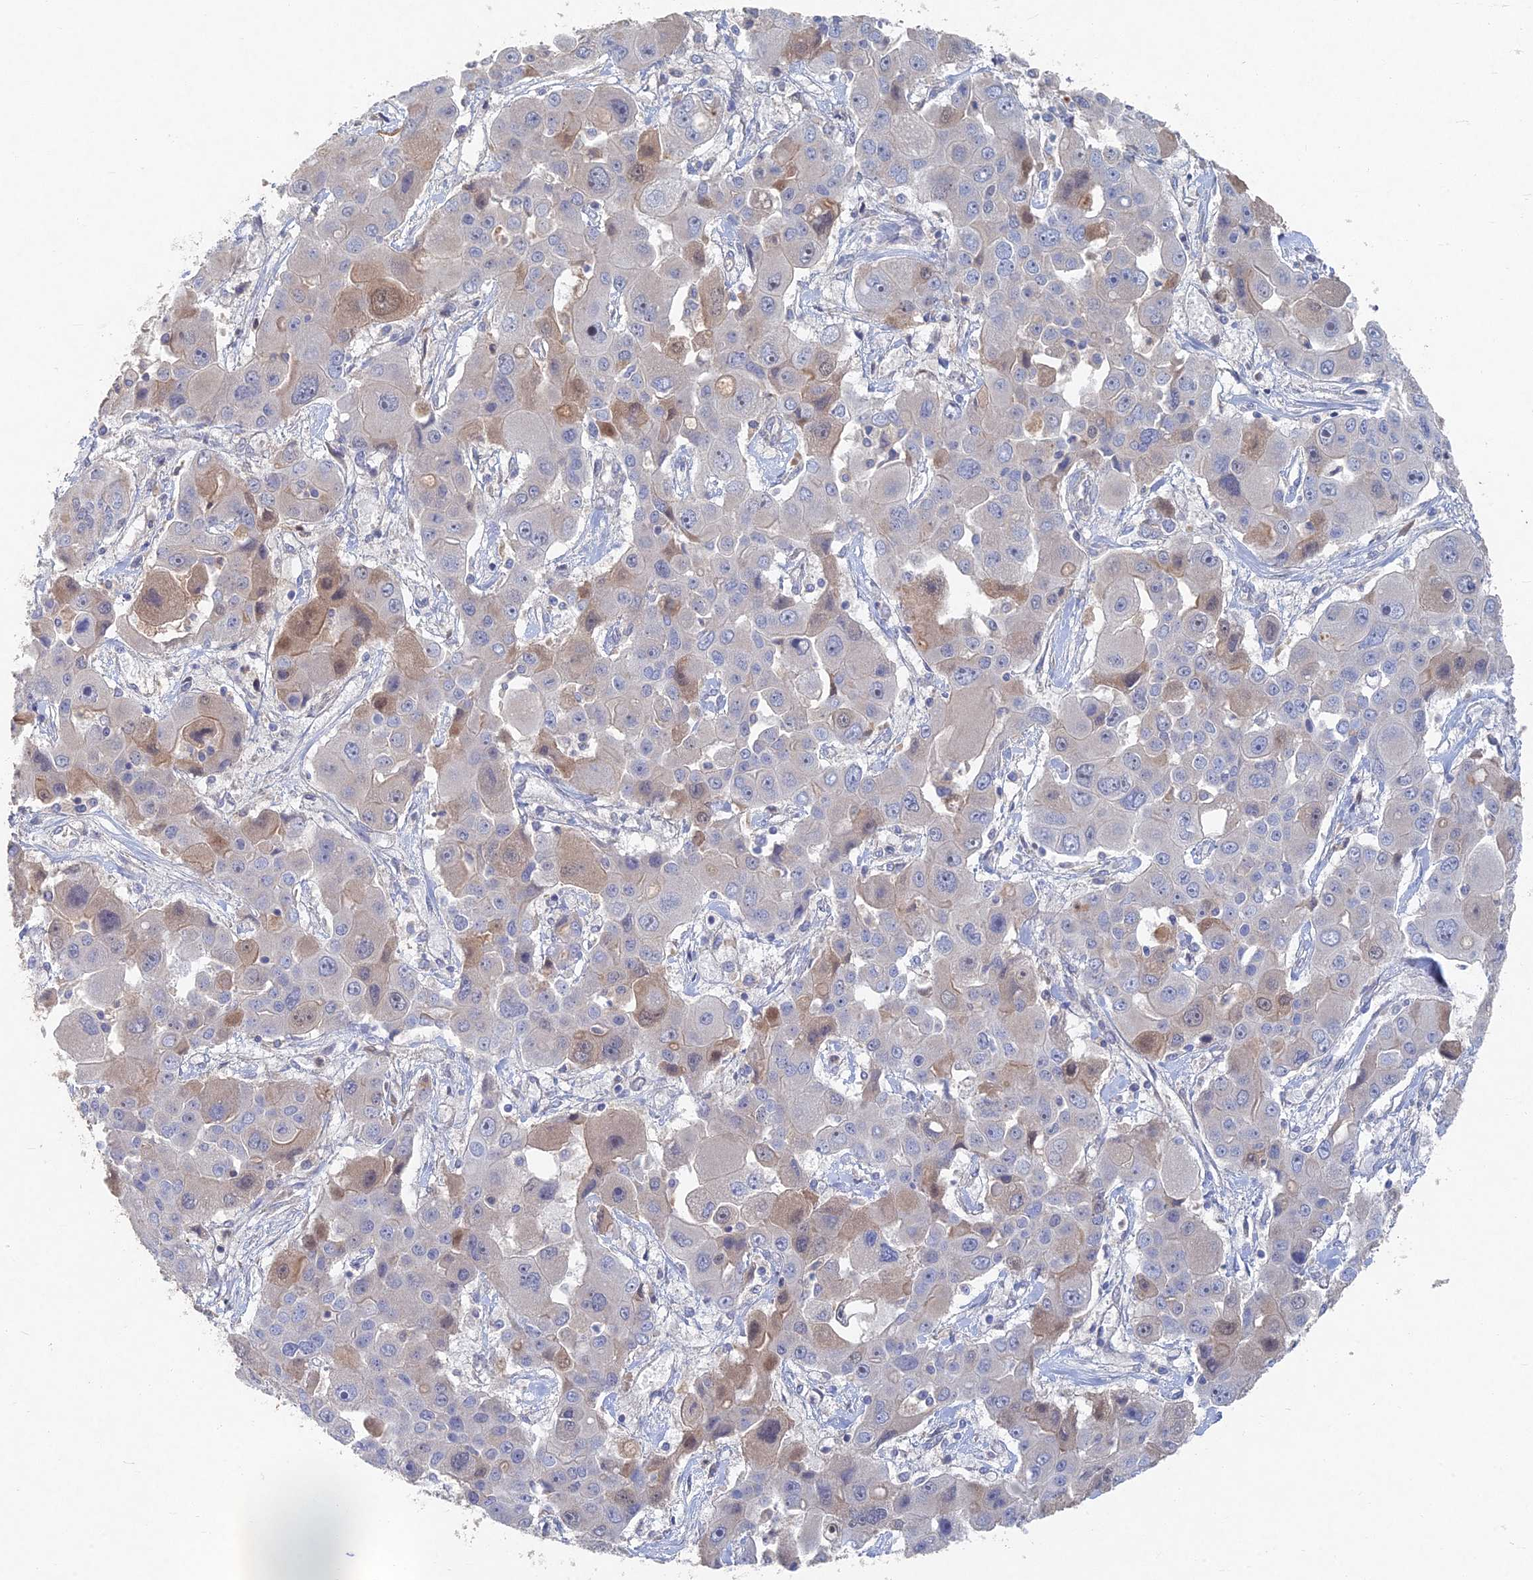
{"staining": {"intensity": "moderate", "quantity": "<25%", "location": "cytoplasmic/membranous"}, "tissue": "liver cancer", "cell_type": "Tumor cells", "image_type": "cancer", "snomed": [{"axis": "morphology", "description": "Cholangiocarcinoma"}, {"axis": "topography", "description": "Liver"}], "caption": "The image reveals immunohistochemical staining of liver cholangiocarcinoma. There is moderate cytoplasmic/membranous expression is seen in approximately <25% of tumor cells.", "gene": "GNA15", "patient": {"sex": "male", "age": 67}}